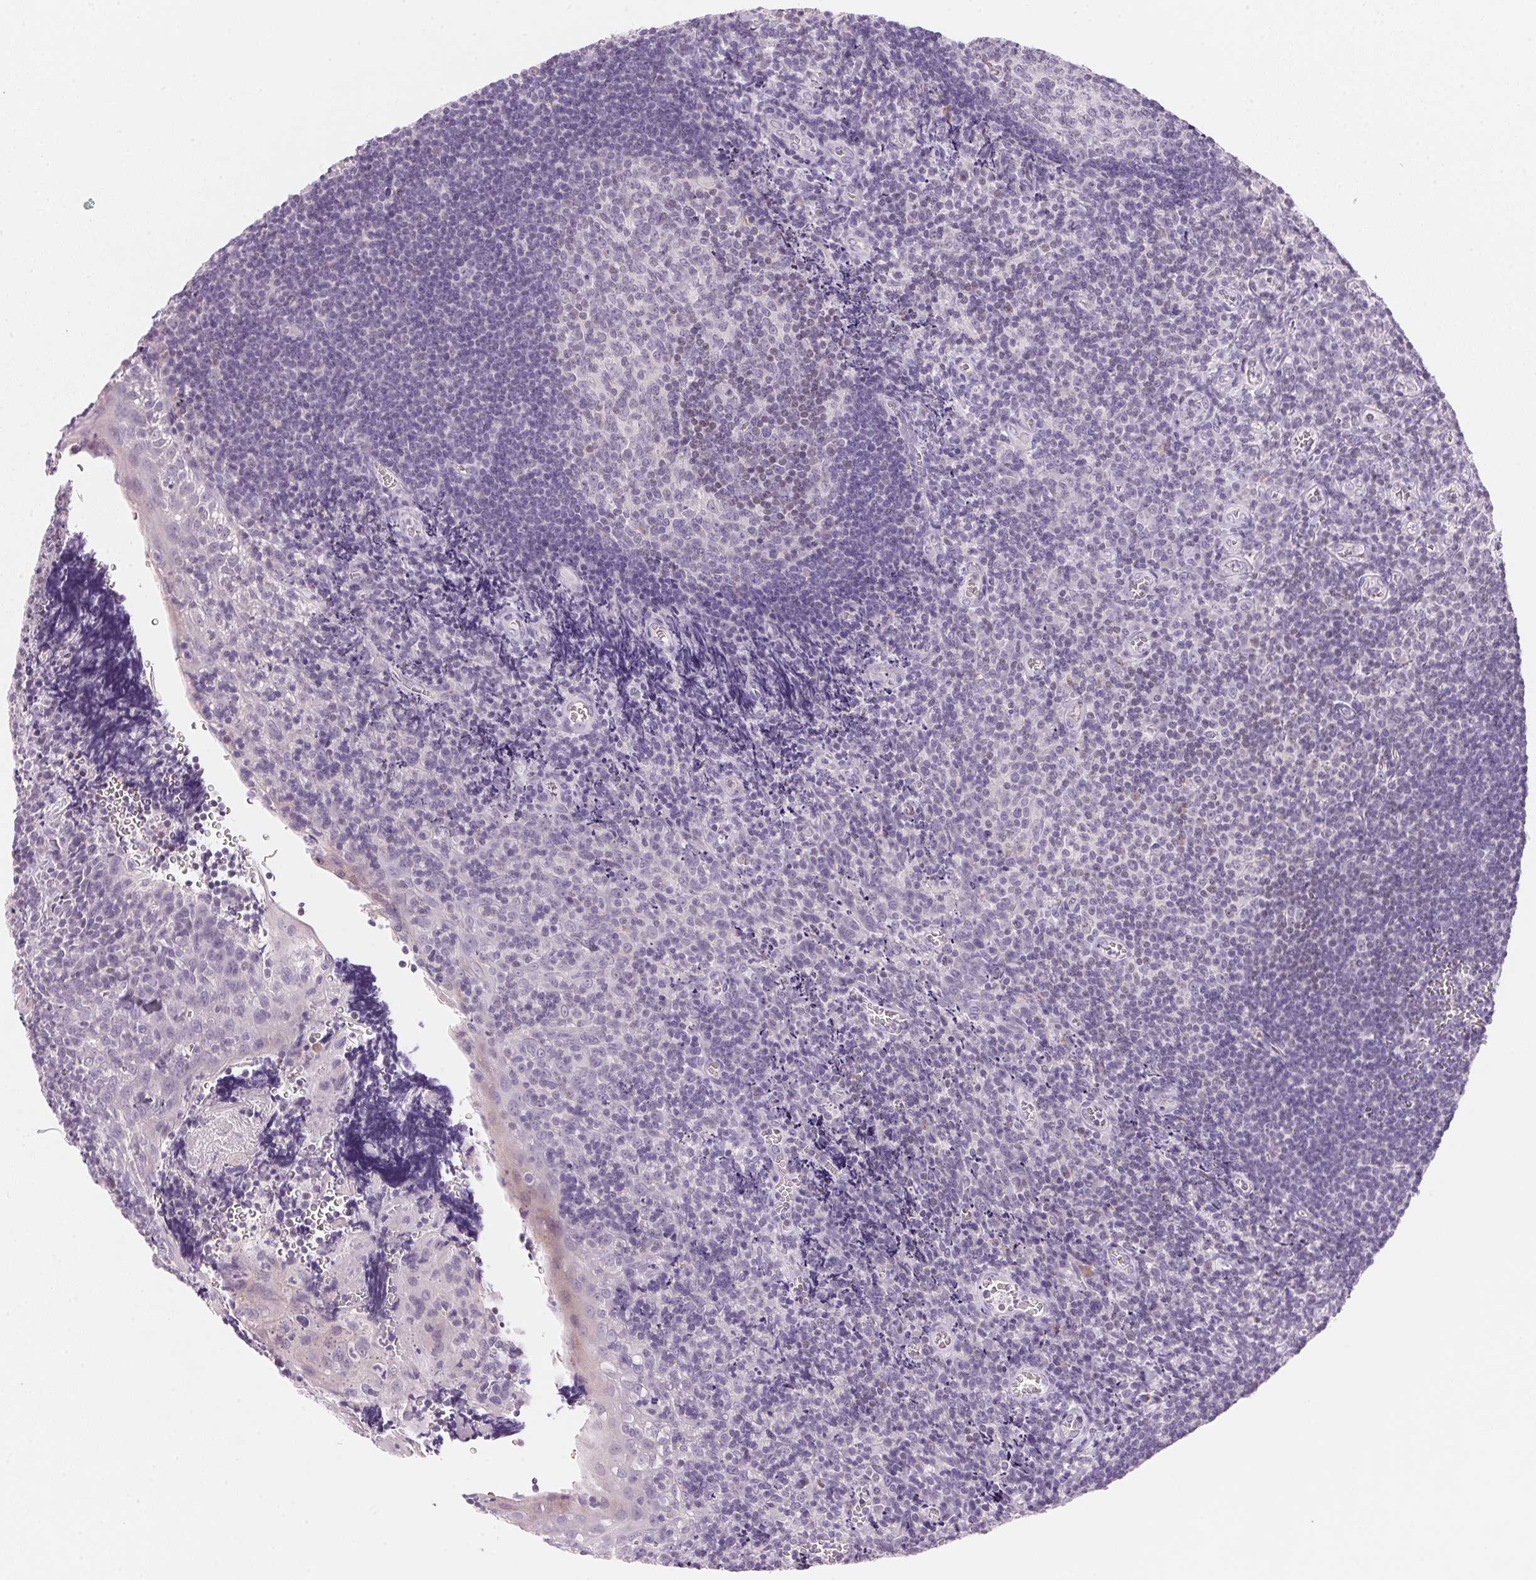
{"staining": {"intensity": "negative", "quantity": "none", "location": "none"}, "tissue": "tonsil", "cell_type": "Germinal center cells", "image_type": "normal", "snomed": [{"axis": "morphology", "description": "Normal tissue, NOS"}, {"axis": "morphology", "description": "Inflammation, NOS"}, {"axis": "topography", "description": "Tonsil"}], "caption": "A histopathology image of tonsil stained for a protein shows no brown staining in germinal center cells.", "gene": "CYP11B1", "patient": {"sex": "female", "age": 31}}